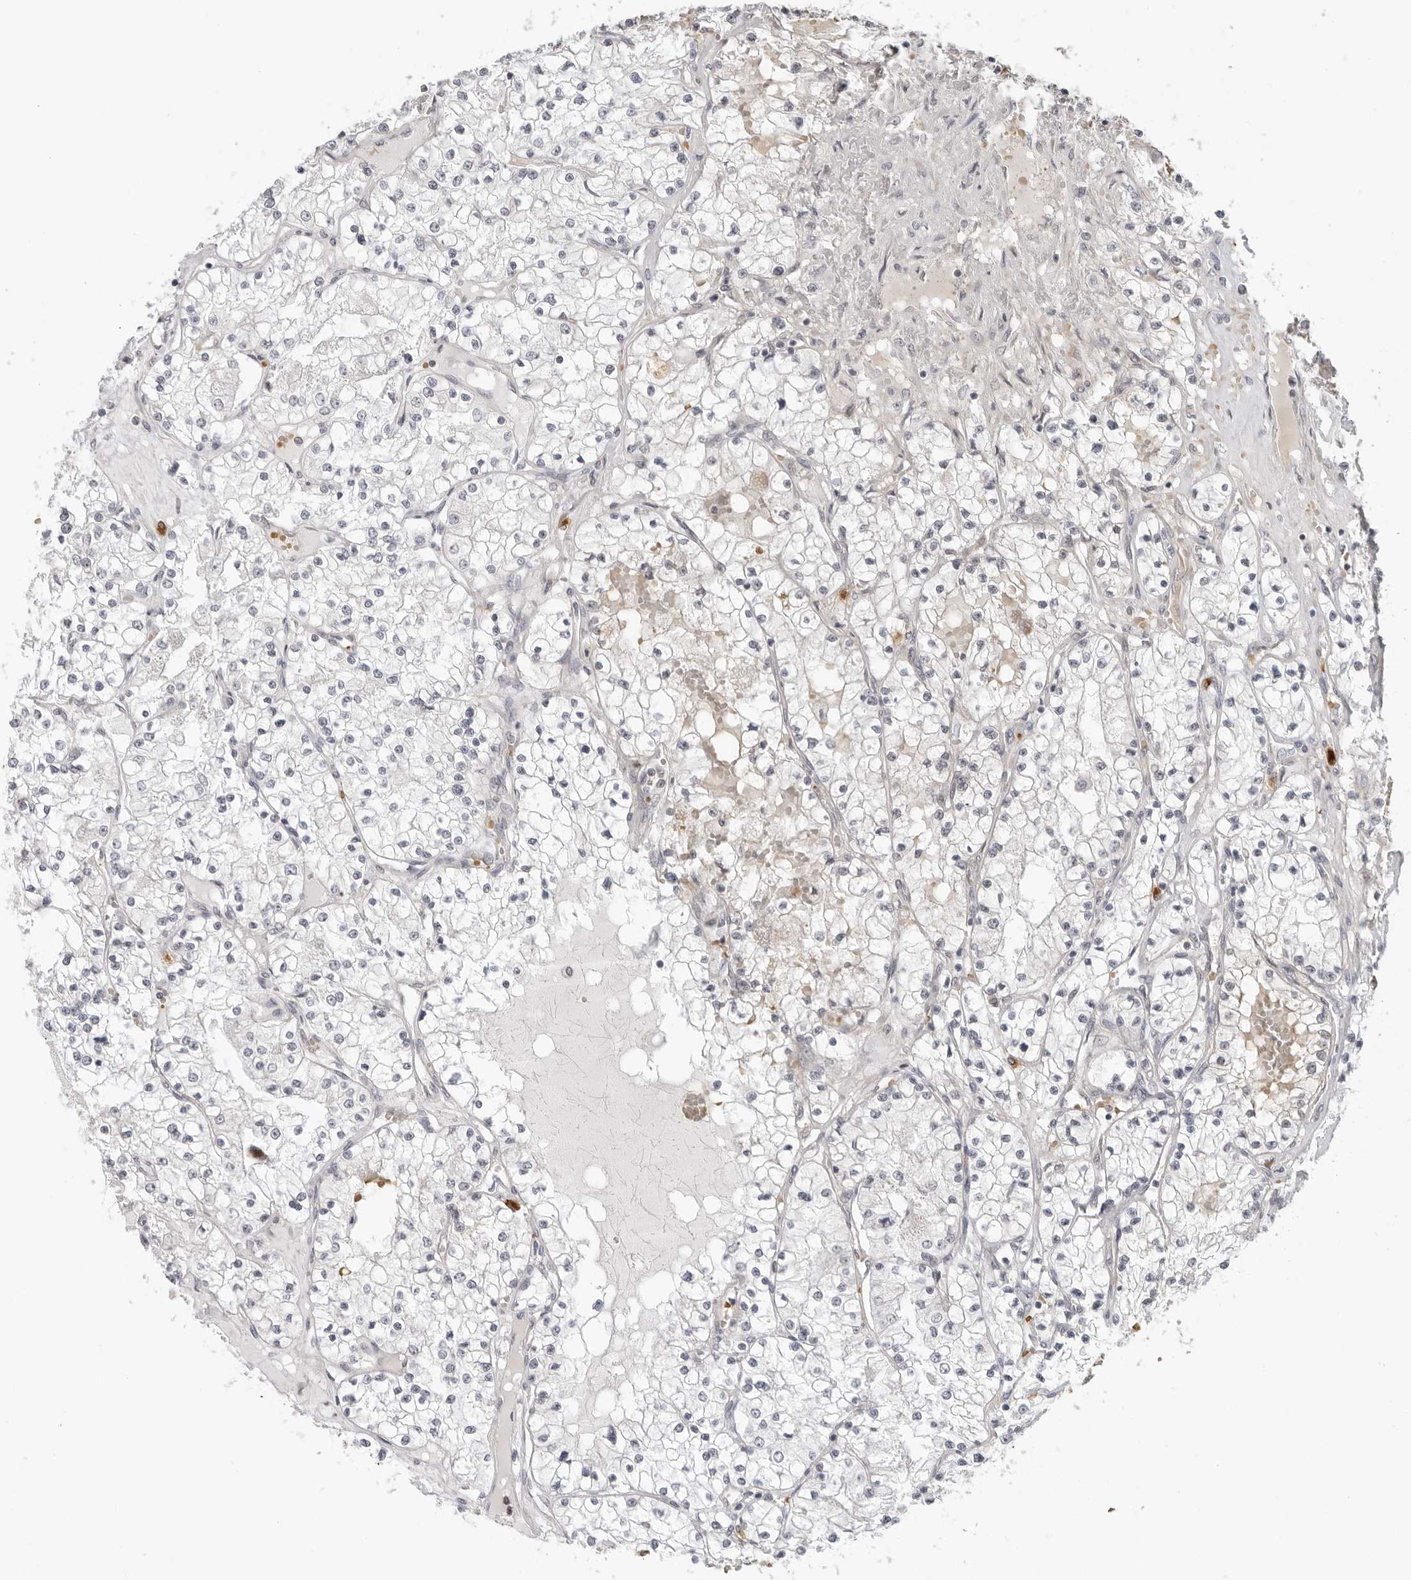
{"staining": {"intensity": "negative", "quantity": "none", "location": "none"}, "tissue": "renal cancer", "cell_type": "Tumor cells", "image_type": "cancer", "snomed": [{"axis": "morphology", "description": "Normal tissue, NOS"}, {"axis": "morphology", "description": "Adenocarcinoma, NOS"}, {"axis": "topography", "description": "Kidney"}], "caption": "Tumor cells are negative for brown protein staining in adenocarcinoma (renal). (DAB immunohistochemistry visualized using brightfield microscopy, high magnification).", "gene": "SUGCT", "patient": {"sex": "male", "age": 68}}